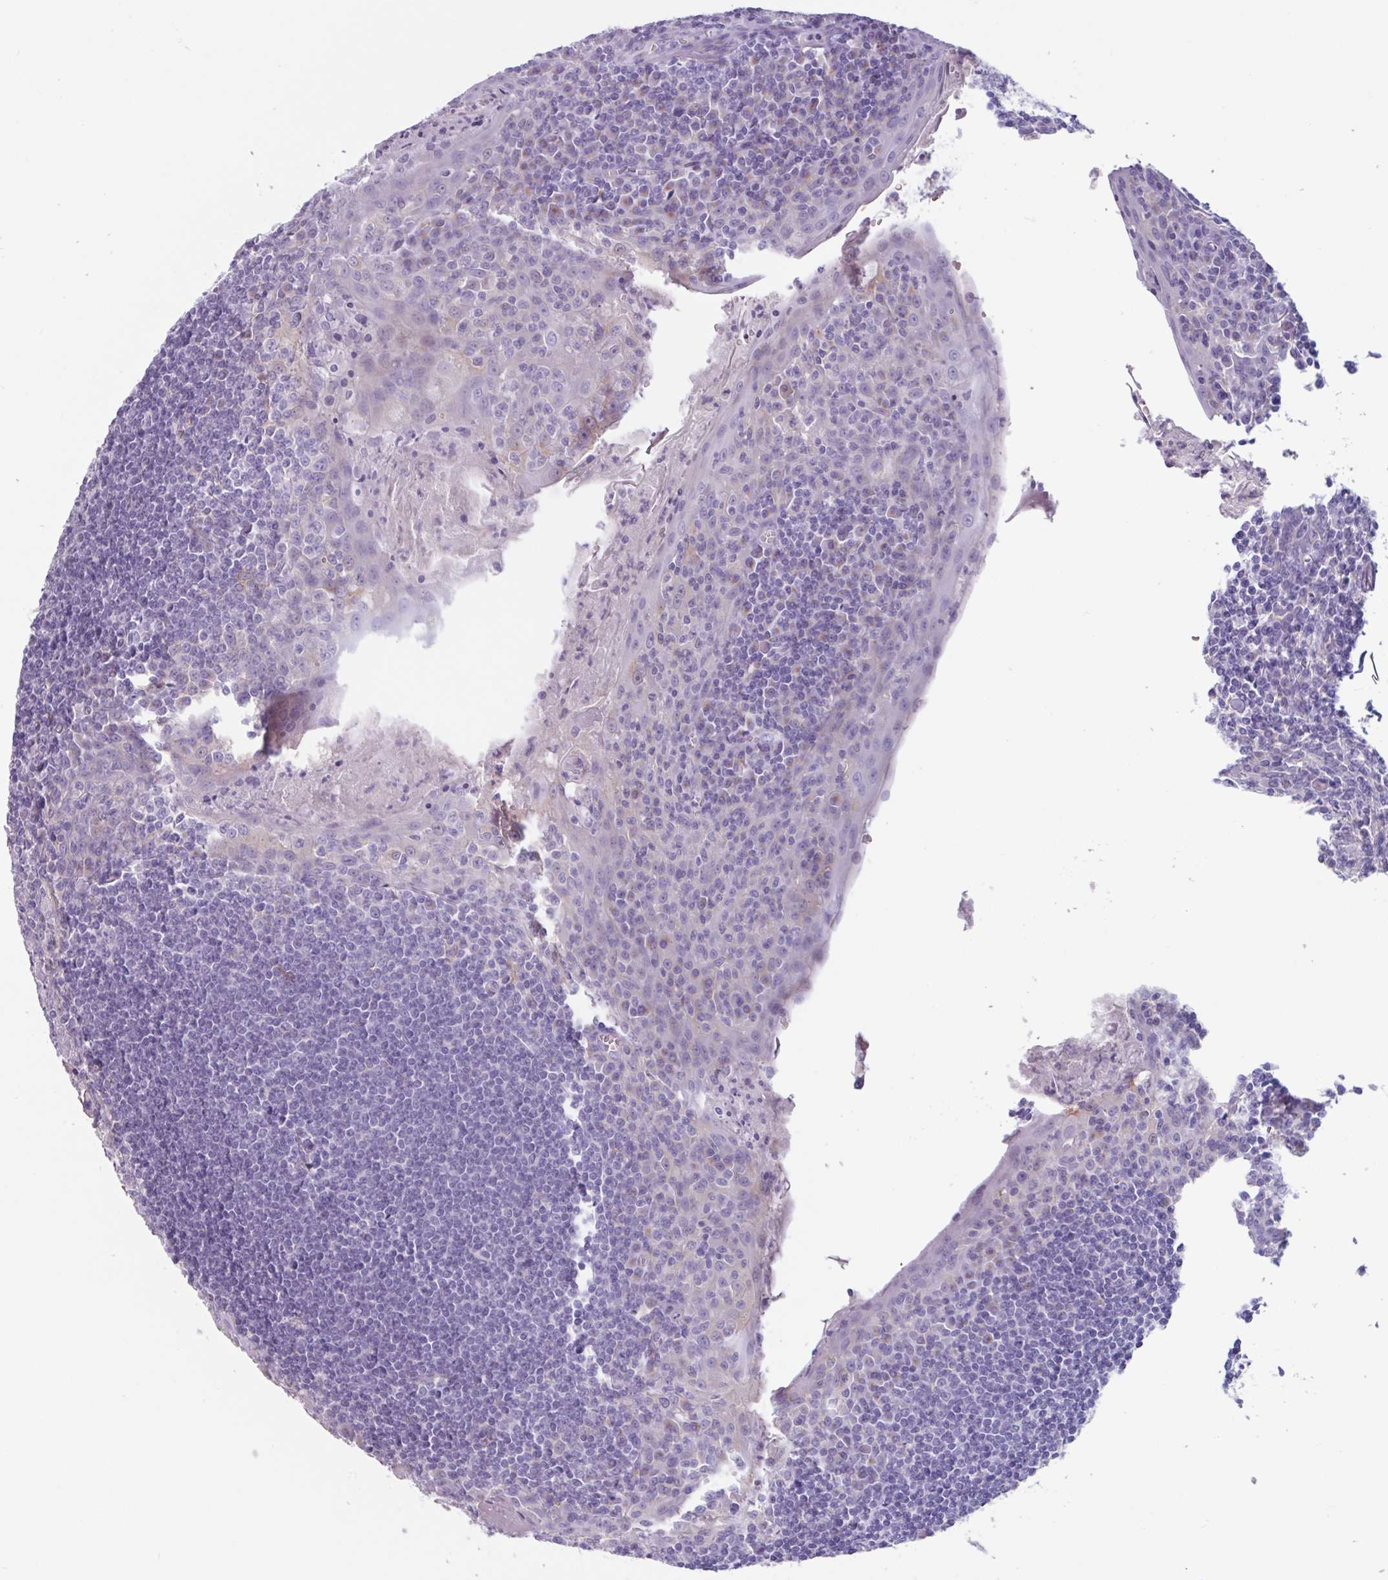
{"staining": {"intensity": "negative", "quantity": "none", "location": "none"}, "tissue": "tonsil", "cell_type": "Germinal center cells", "image_type": "normal", "snomed": [{"axis": "morphology", "description": "Normal tissue, NOS"}, {"axis": "topography", "description": "Tonsil"}], "caption": "High power microscopy photomicrograph of an immunohistochemistry micrograph of normal tonsil, revealing no significant staining in germinal center cells. The staining was performed using DAB (3,3'-diaminobenzidine) to visualize the protein expression in brown, while the nuclei were stained in blue with hematoxylin (Magnification: 20x).", "gene": "ADGRE1", "patient": {"sex": "male", "age": 27}}